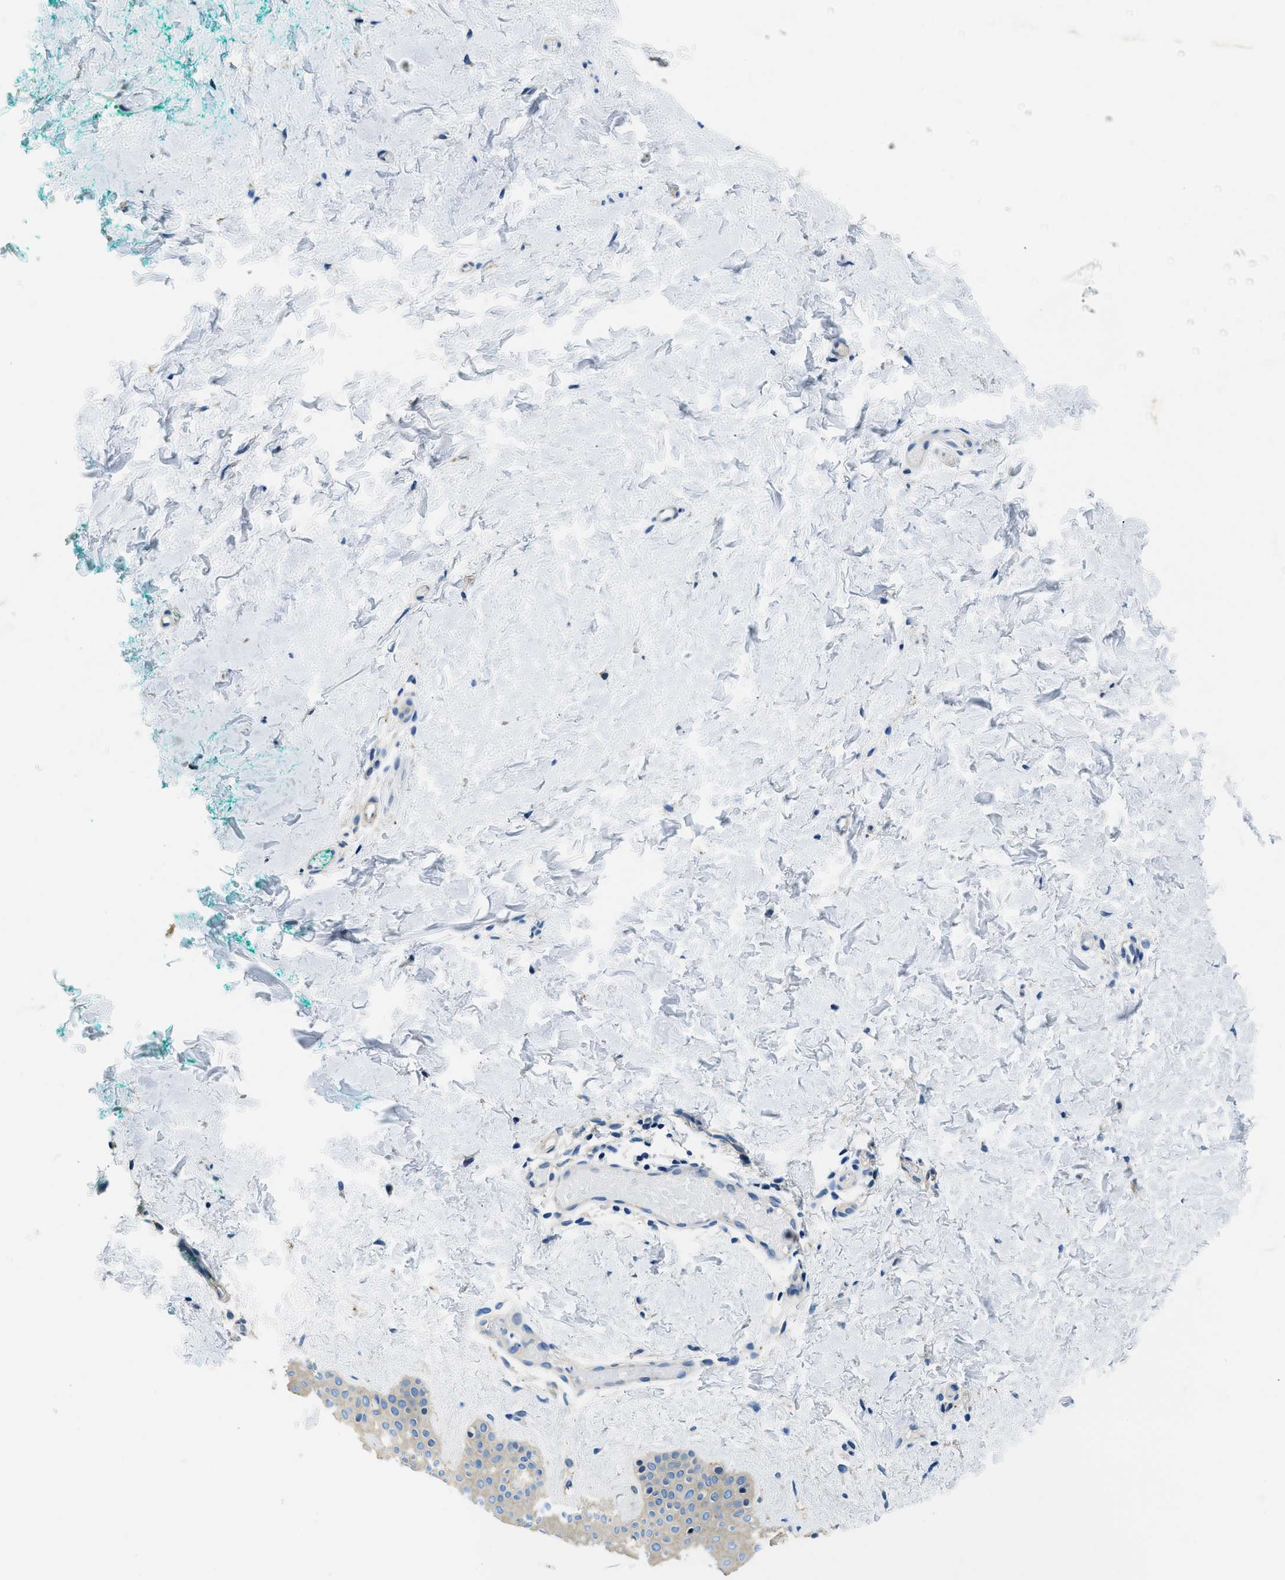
{"staining": {"intensity": "negative", "quantity": "none", "location": "none"}, "tissue": "skin", "cell_type": "Fibroblasts", "image_type": "normal", "snomed": [{"axis": "morphology", "description": "Normal tissue, NOS"}, {"axis": "topography", "description": "Skin"}], "caption": "Immunohistochemistry micrograph of benign skin stained for a protein (brown), which reveals no staining in fibroblasts.", "gene": "TWF1", "patient": {"sex": "male", "age": 30}}